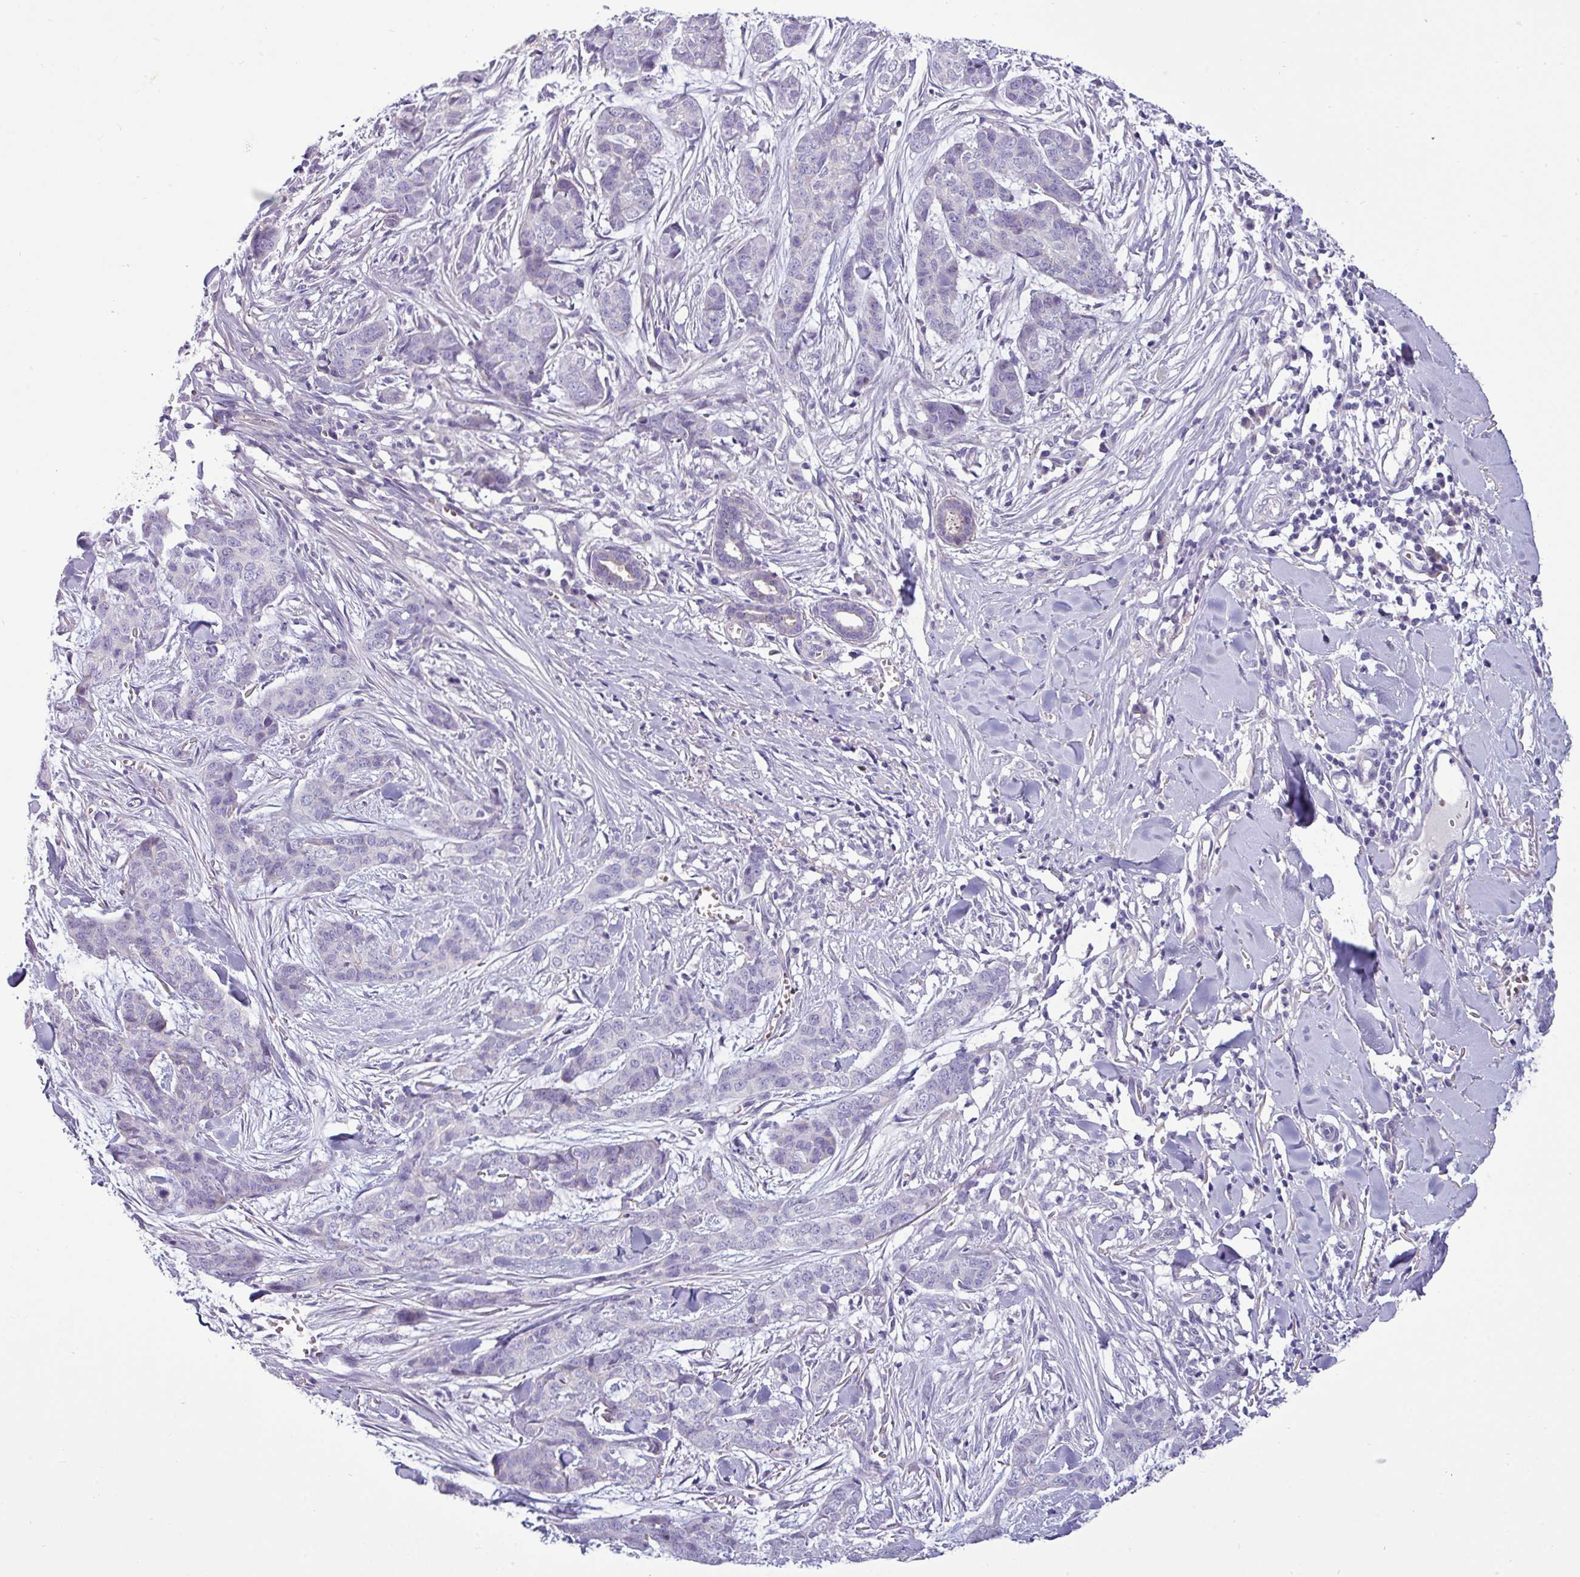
{"staining": {"intensity": "negative", "quantity": "none", "location": "none"}, "tissue": "skin cancer", "cell_type": "Tumor cells", "image_type": "cancer", "snomed": [{"axis": "morphology", "description": "Basal cell carcinoma"}, {"axis": "topography", "description": "Skin"}], "caption": "Skin cancer (basal cell carcinoma) was stained to show a protein in brown. There is no significant staining in tumor cells. (Immunohistochemistry, brightfield microscopy, high magnification).", "gene": "ACAP3", "patient": {"sex": "female", "age": 64}}